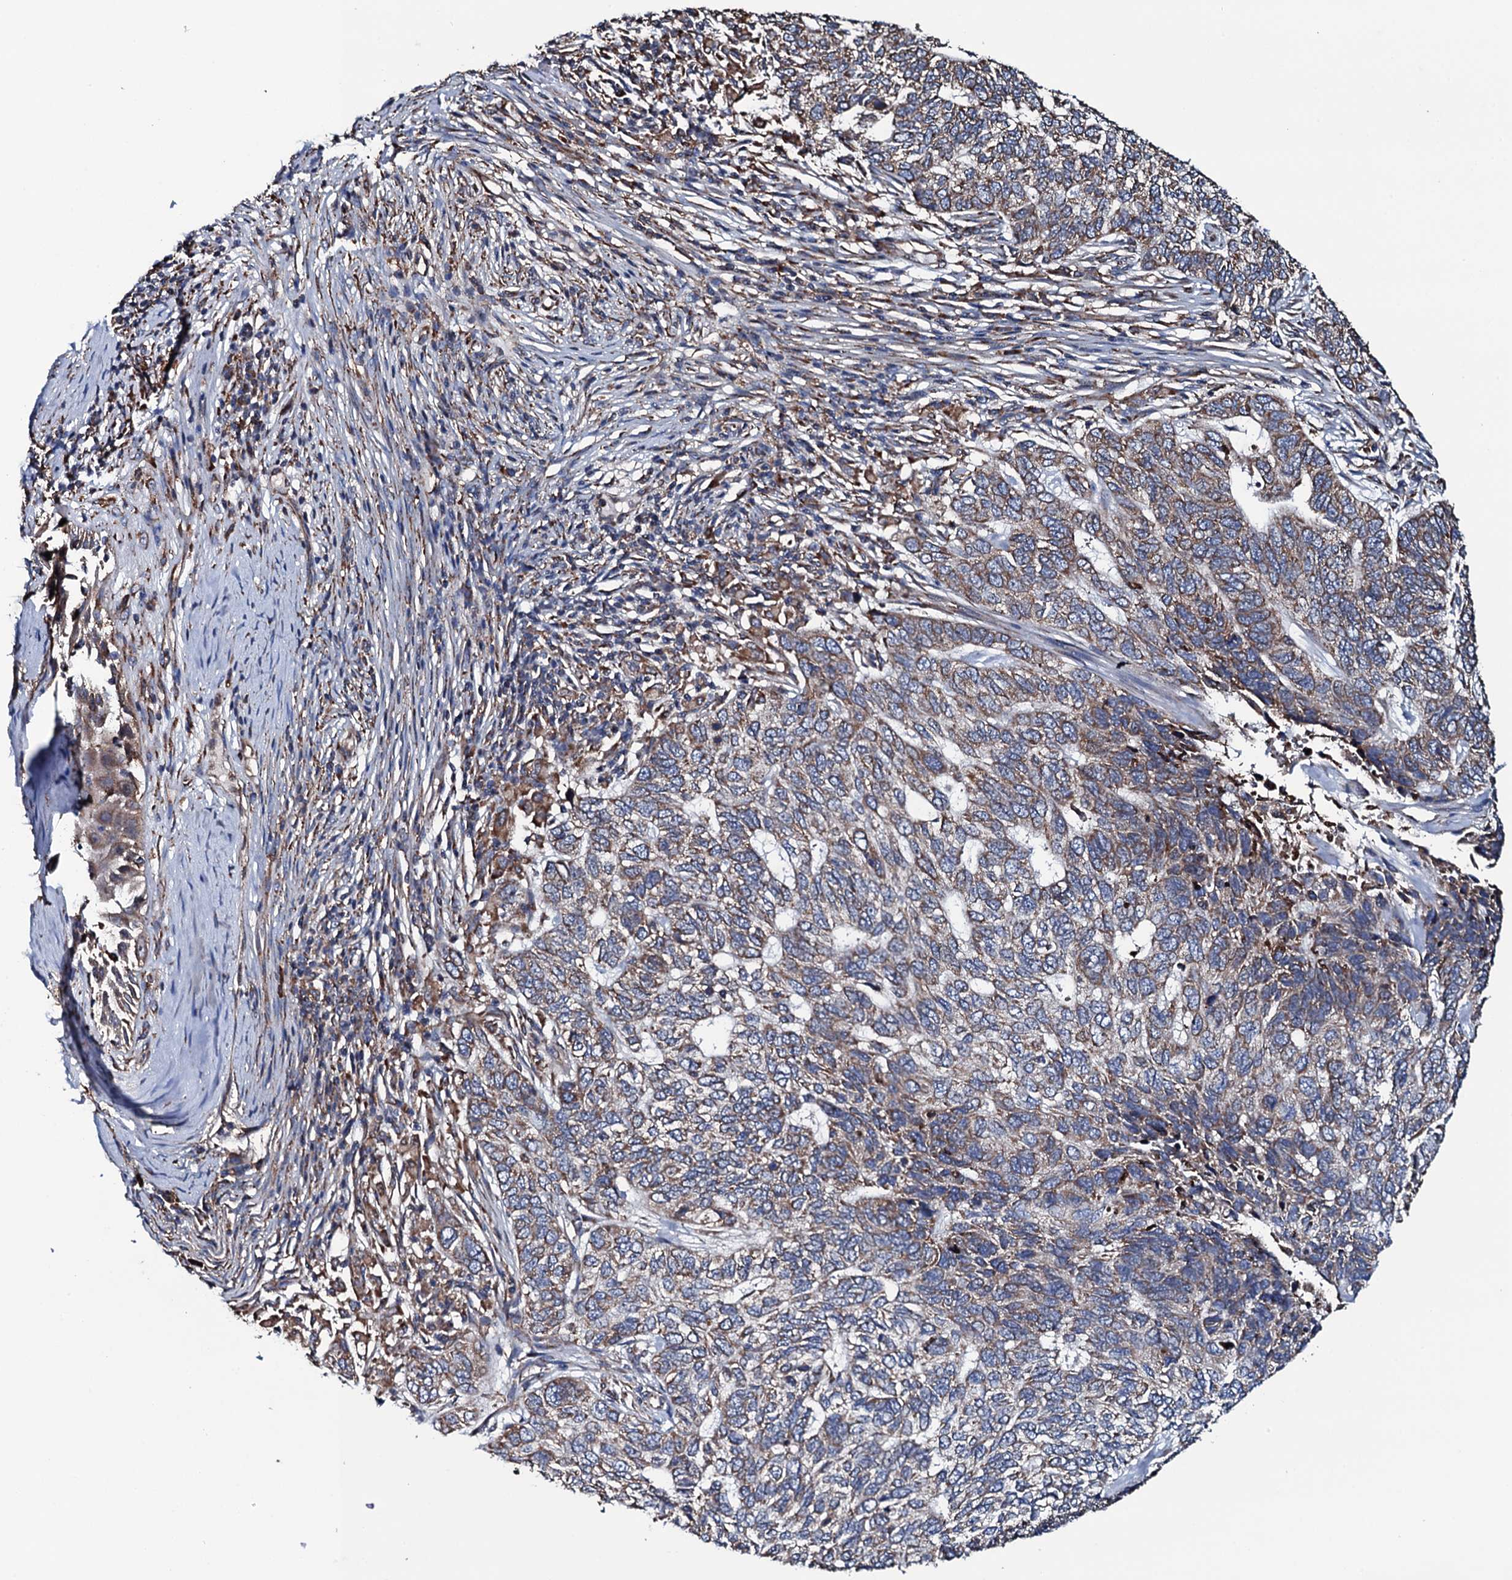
{"staining": {"intensity": "moderate", "quantity": ">75%", "location": "cytoplasmic/membranous"}, "tissue": "skin cancer", "cell_type": "Tumor cells", "image_type": "cancer", "snomed": [{"axis": "morphology", "description": "Basal cell carcinoma"}, {"axis": "topography", "description": "Skin"}], "caption": "High-power microscopy captured an immunohistochemistry histopathology image of skin cancer, revealing moderate cytoplasmic/membranous staining in approximately >75% of tumor cells. (DAB (3,3'-diaminobenzidine) IHC with brightfield microscopy, high magnification).", "gene": "RAB12", "patient": {"sex": "female", "age": 65}}